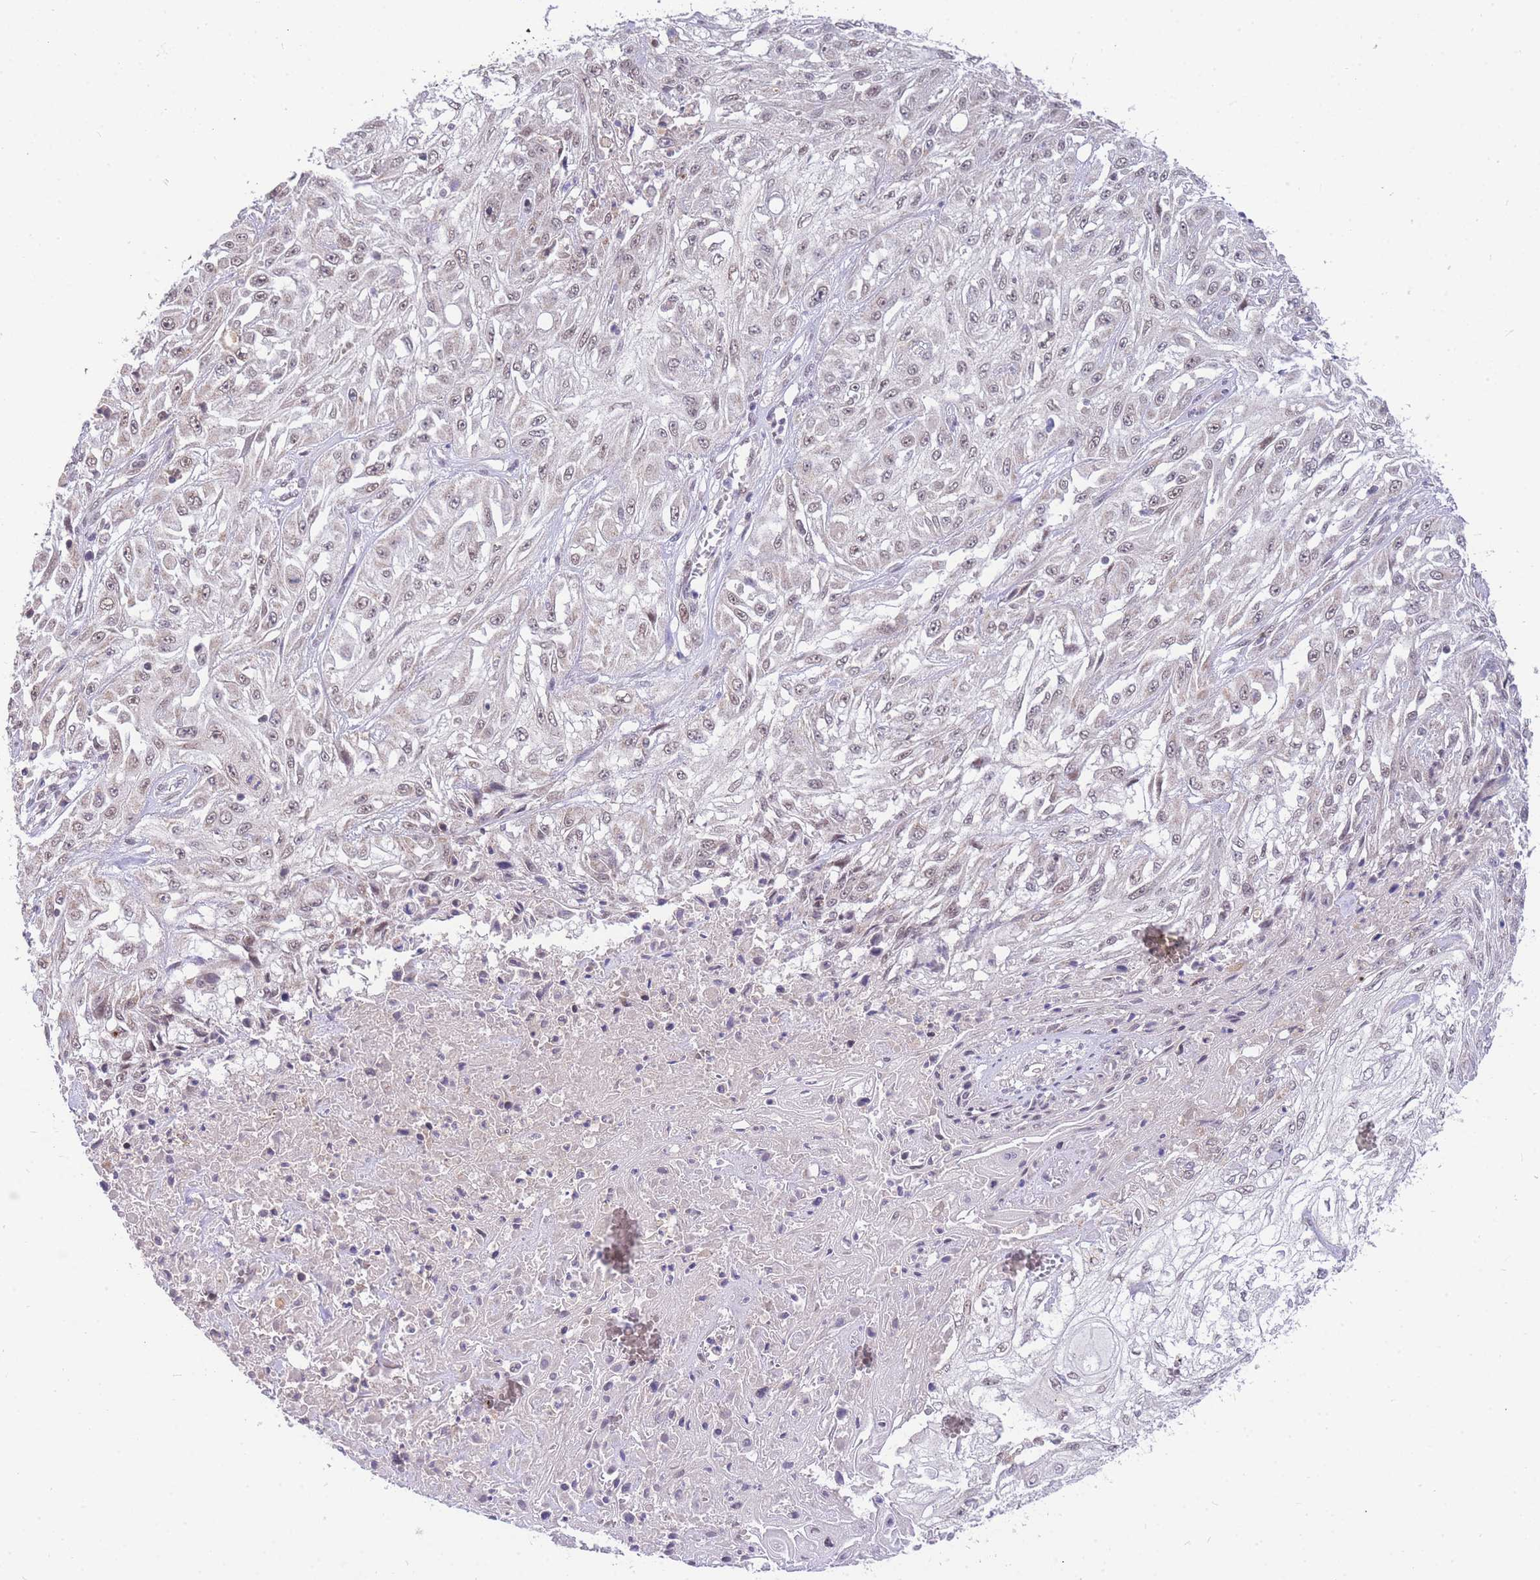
{"staining": {"intensity": "weak", "quantity": ">75%", "location": "nuclear"}, "tissue": "skin cancer", "cell_type": "Tumor cells", "image_type": "cancer", "snomed": [{"axis": "morphology", "description": "Squamous cell carcinoma, NOS"}, {"axis": "morphology", "description": "Squamous cell carcinoma, metastatic, NOS"}, {"axis": "topography", "description": "Skin"}, {"axis": "topography", "description": "Lymph node"}], "caption": "High-magnification brightfield microscopy of skin squamous cell carcinoma stained with DAB (3,3'-diaminobenzidine) (brown) and counterstained with hematoxylin (blue). tumor cells exhibit weak nuclear expression is appreciated in about>75% of cells.", "gene": "PUS10", "patient": {"sex": "male", "age": 75}}